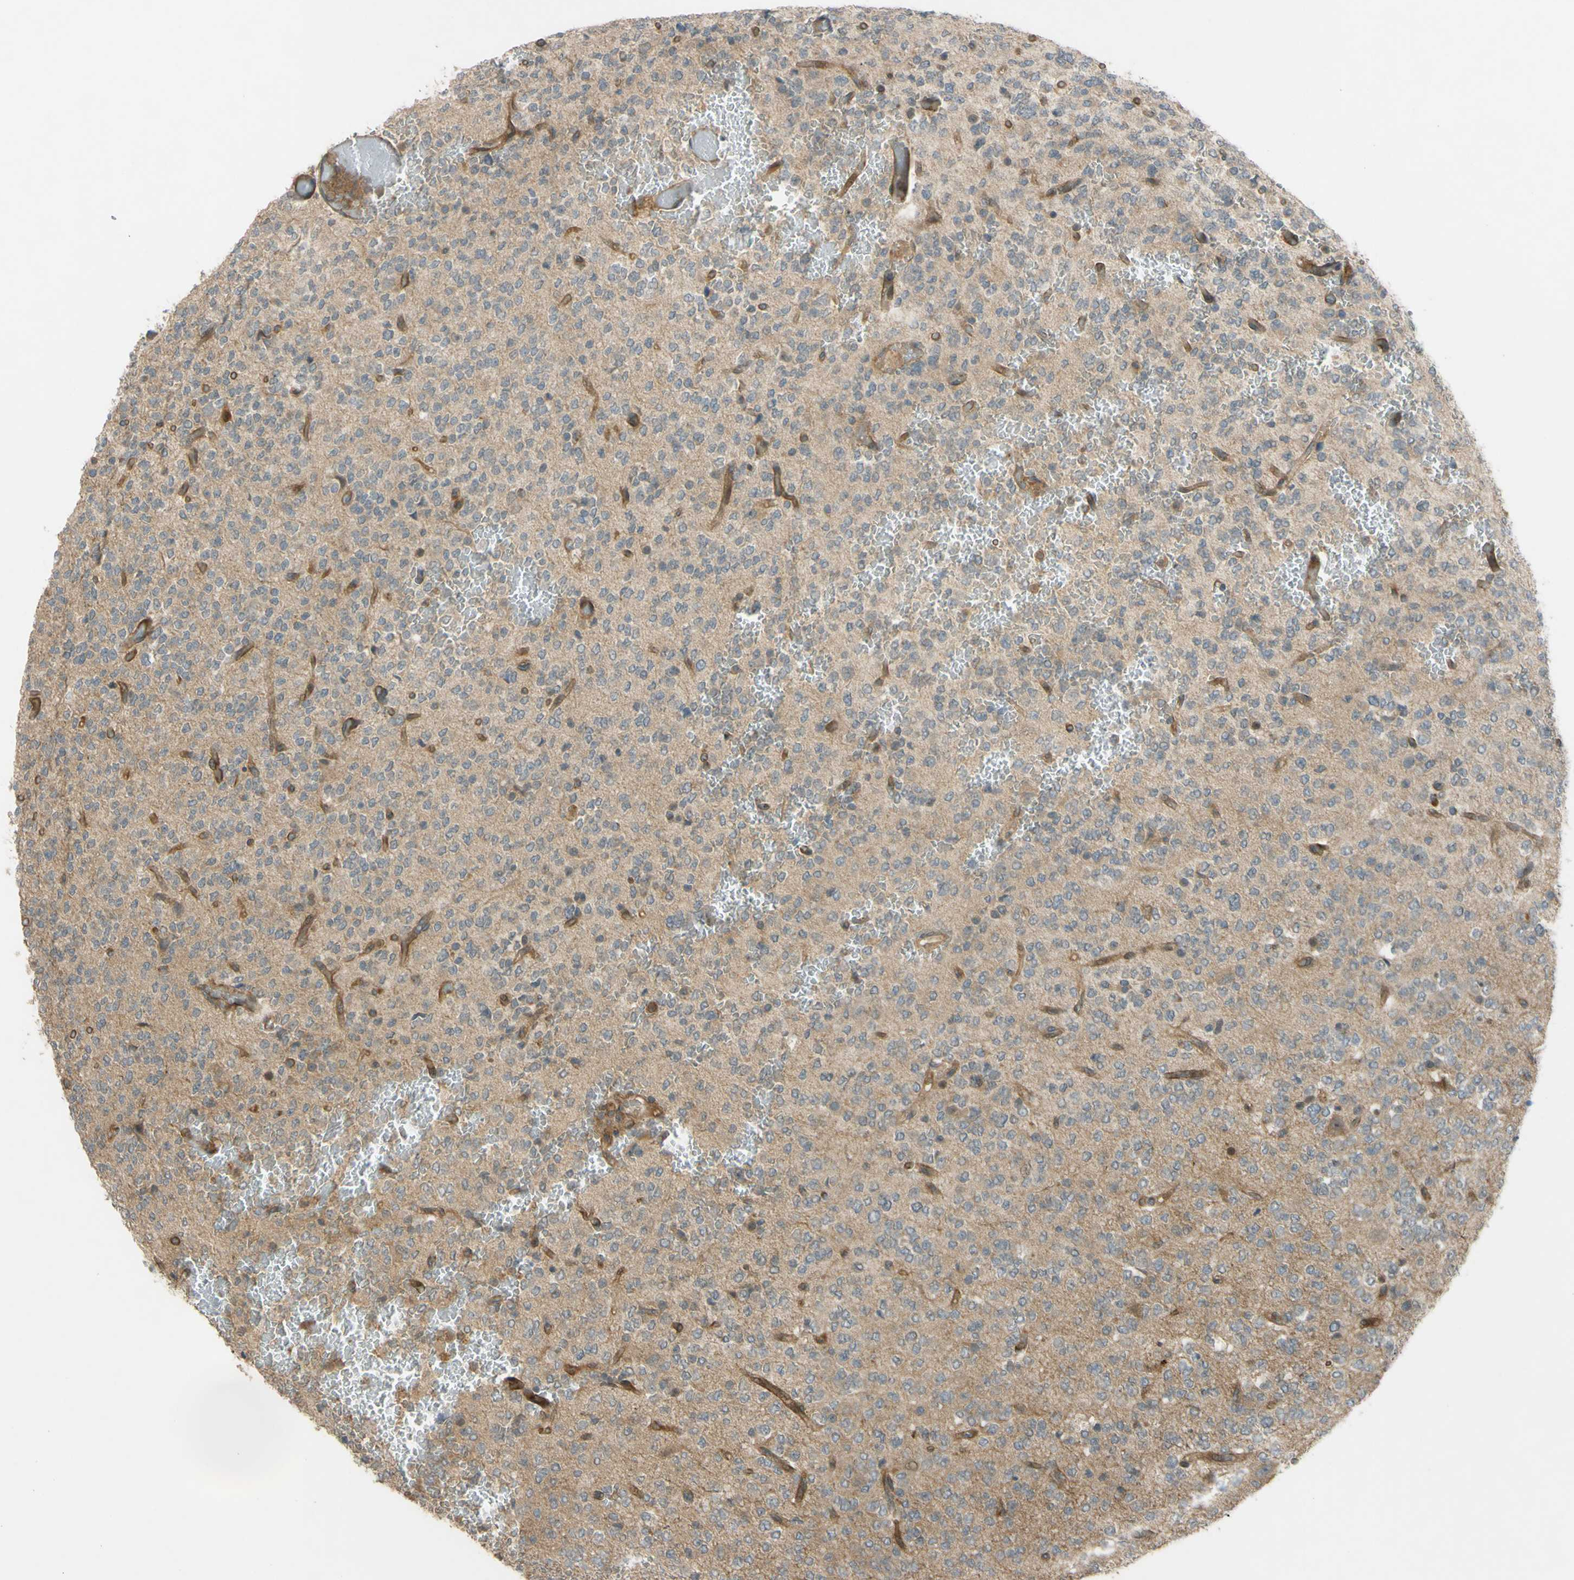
{"staining": {"intensity": "weak", "quantity": ">75%", "location": "cytoplasmic/membranous"}, "tissue": "glioma", "cell_type": "Tumor cells", "image_type": "cancer", "snomed": [{"axis": "morphology", "description": "Glioma, malignant, Low grade"}, {"axis": "topography", "description": "Brain"}], "caption": "Protein expression analysis of human glioma reveals weak cytoplasmic/membranous staining in about >75% of tumor cells.", "gene": "FLII", "patient": {"sex": "male", "age": 38}}